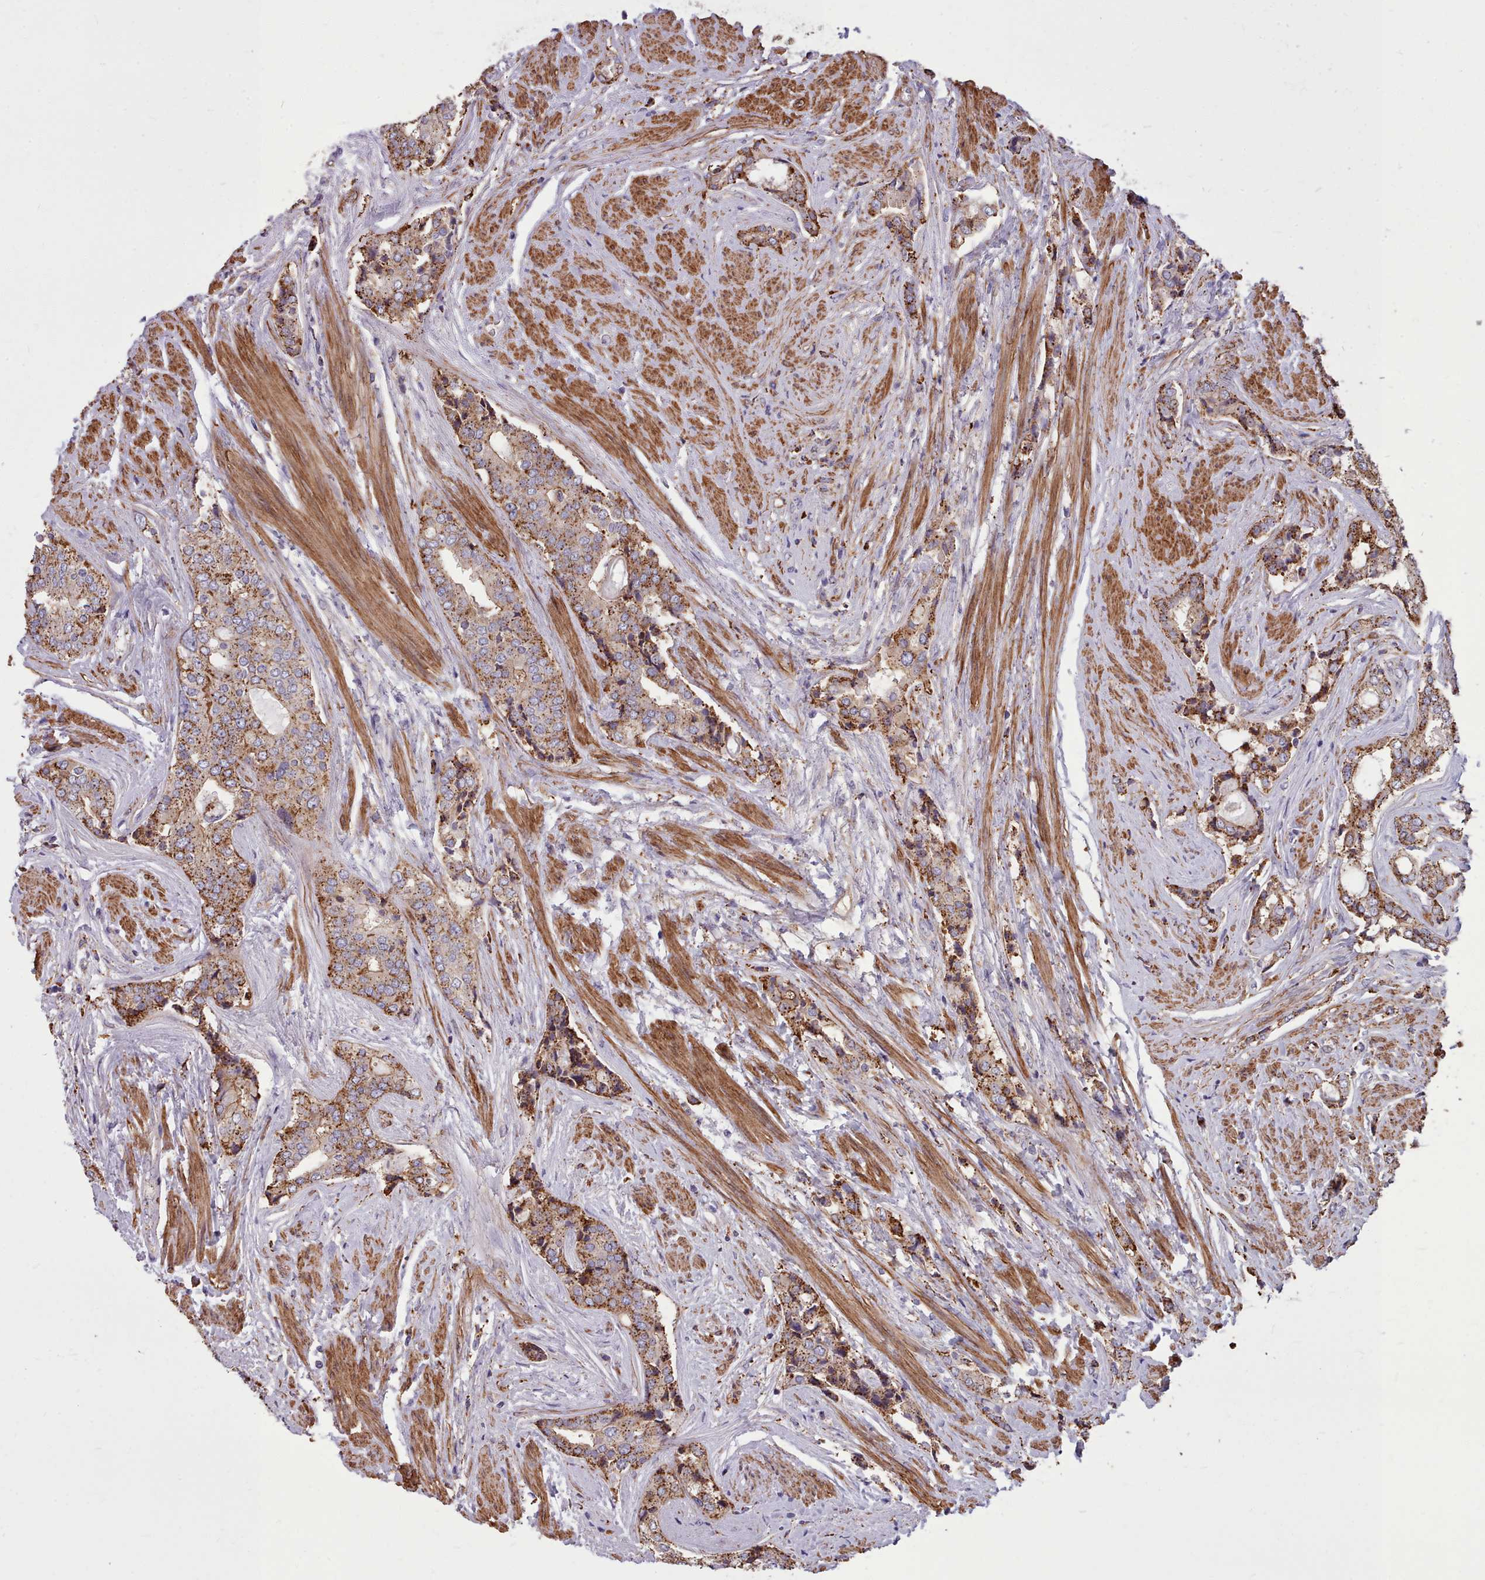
{"staining": {"intensity": "moderate", "quantity": ">75%", "location": "cytoplasmic/membranous"}, "tissue": "prostate cancer", "cell_type": "Tumor cells", "image_type": "cancer", "snomed": [{"axis": "morphology", "description": "Adenocarcinoma, High grade"}, {"axis": "topography", "description": "Prostate"}], "caption": "Protein staining of prostate cancer tissue demonstrates moderate cytoplasmic/membranous staining in approximately >75% of tumor cells.", "gene": "PACSIN3", "patient": {"sex": "male", "age": 71}}